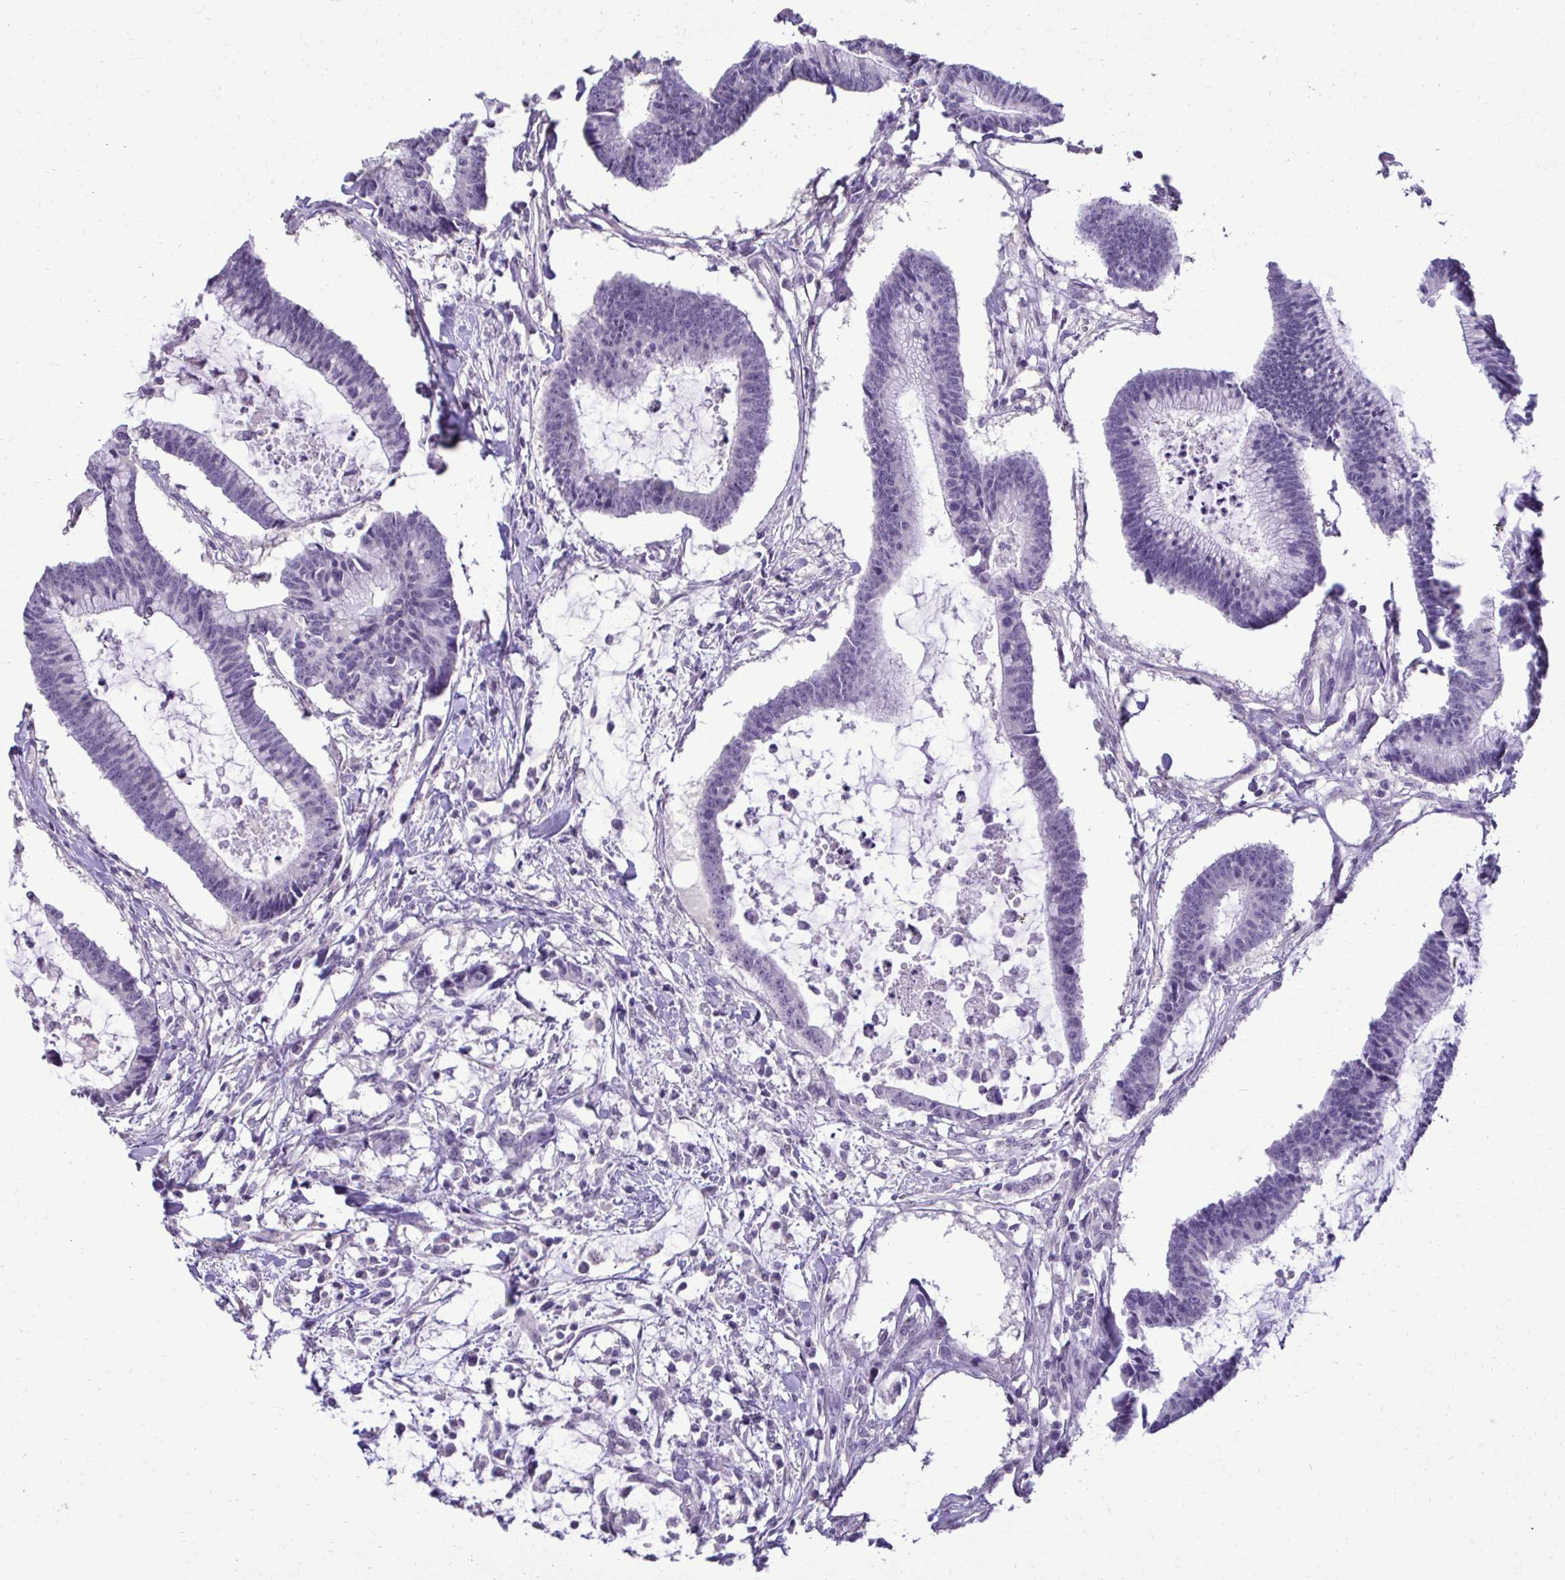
{"staining": {"intensity": "negative", "quantity": "none", "location": "none"}, "tissue": "colorectal cancer", "cell_type": "Tumor cells", "image_type": "cancer", "snomed": [{"axis": "morphology", "description": "Adenocarcinoma, NOS"}, {"axis": "topography", "description": "Colon"}], "caption": "Immunohistochemistry of colorectal cancer (adenocarcinoma) displays no expression in tumor cells.", "gene": "SLC30A3", "patient": {"sex": "female", "age": 78}}